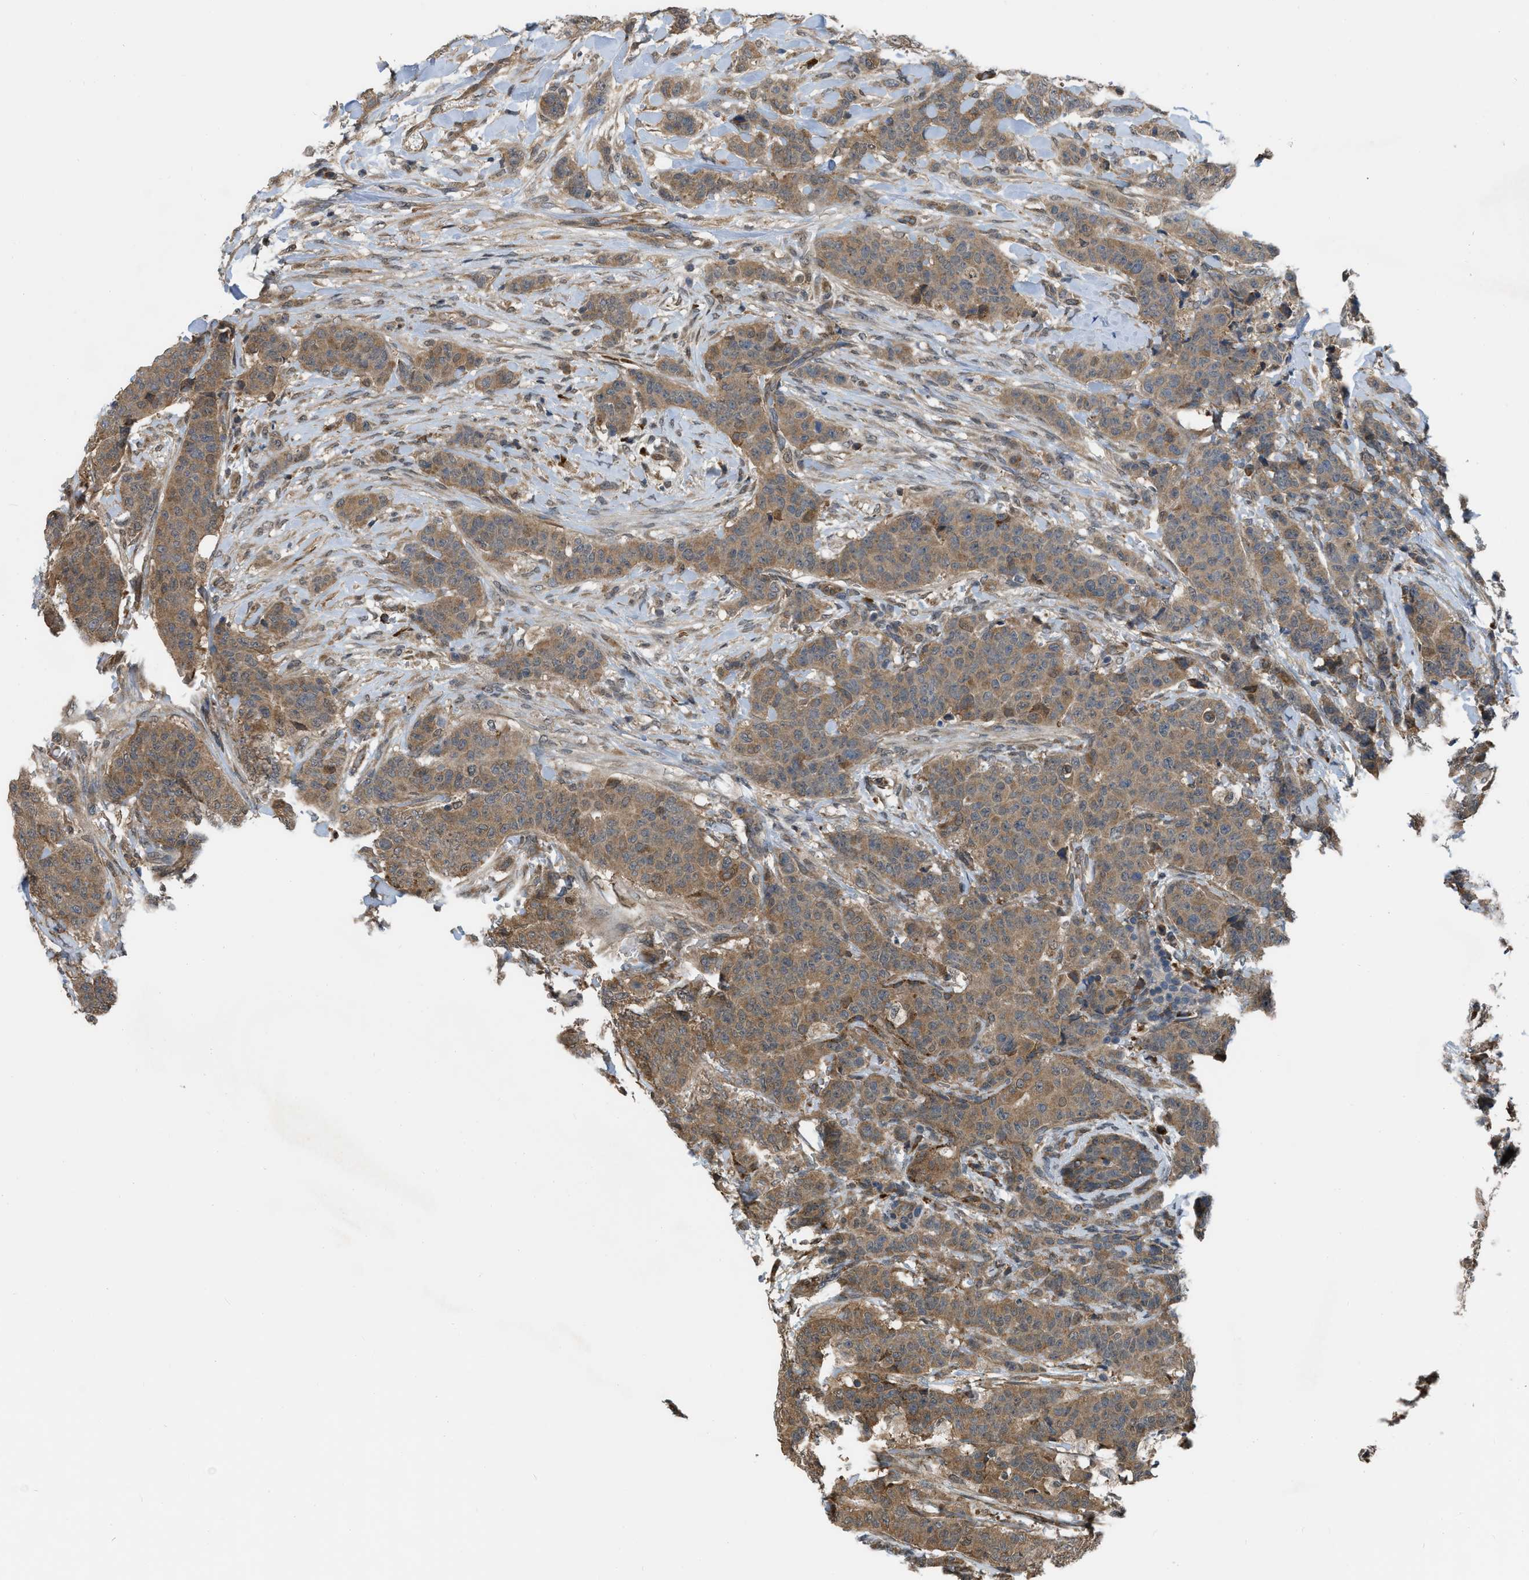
{"staining": {"intensity": "moderate", "quantity": ">75%", "location": "cytoplasmic/membranous"}, "tissue": "breast cancer", "cell_type": "Tumor cells", "image_type": "cancer", "snomed": [{"axis": "morphology", "description": "Normal tissue, NOS"}, {"axis": "morphology", "description": "Duct carcinoma"}, {"axis": "topography", "description": "Breast"}], "caption": "Protein staining demonstrates moderate cytoplasmic/membranous staining in about >75% of tumor cells in infiltrating ductal carcinoma (breast). The staining is performed using DAB brown chromogen to label protein expression. The nuclei are counter-stained blue using hematoxylin.", "gene": "BCL7C", "patient": {"sex": "female", "age": 40}}